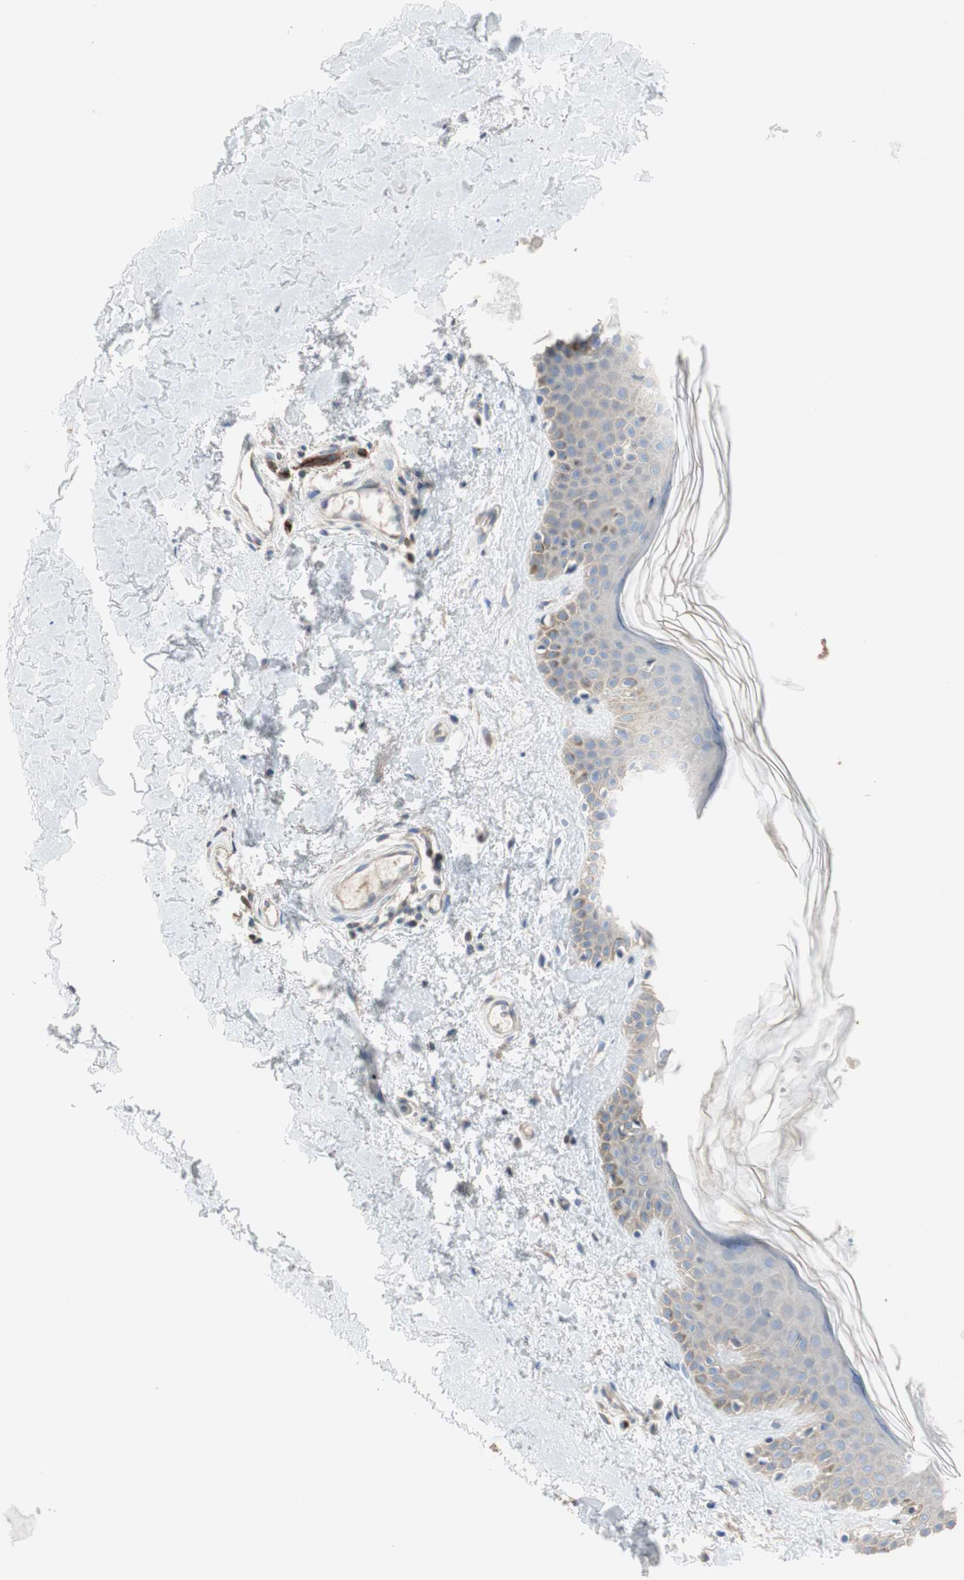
{"staining": {"intensity": "negative", "quantity": "none", "location": "none"}, "tissue": "skin", "cell_type": "Fibroblasts", "image_type": "normal", "snomed": [{"axis": "morphology", "description": "Normal tissue, NOS"}, {"axis": "topography", "description": "Skin"}], "caption": "This is an immunohistochemistry (IHC) histopathology image of normal human skin. There is no staining in fibroblasts.", "gene": "ALPL", "patient": {"sex": "male", "age": 67}}